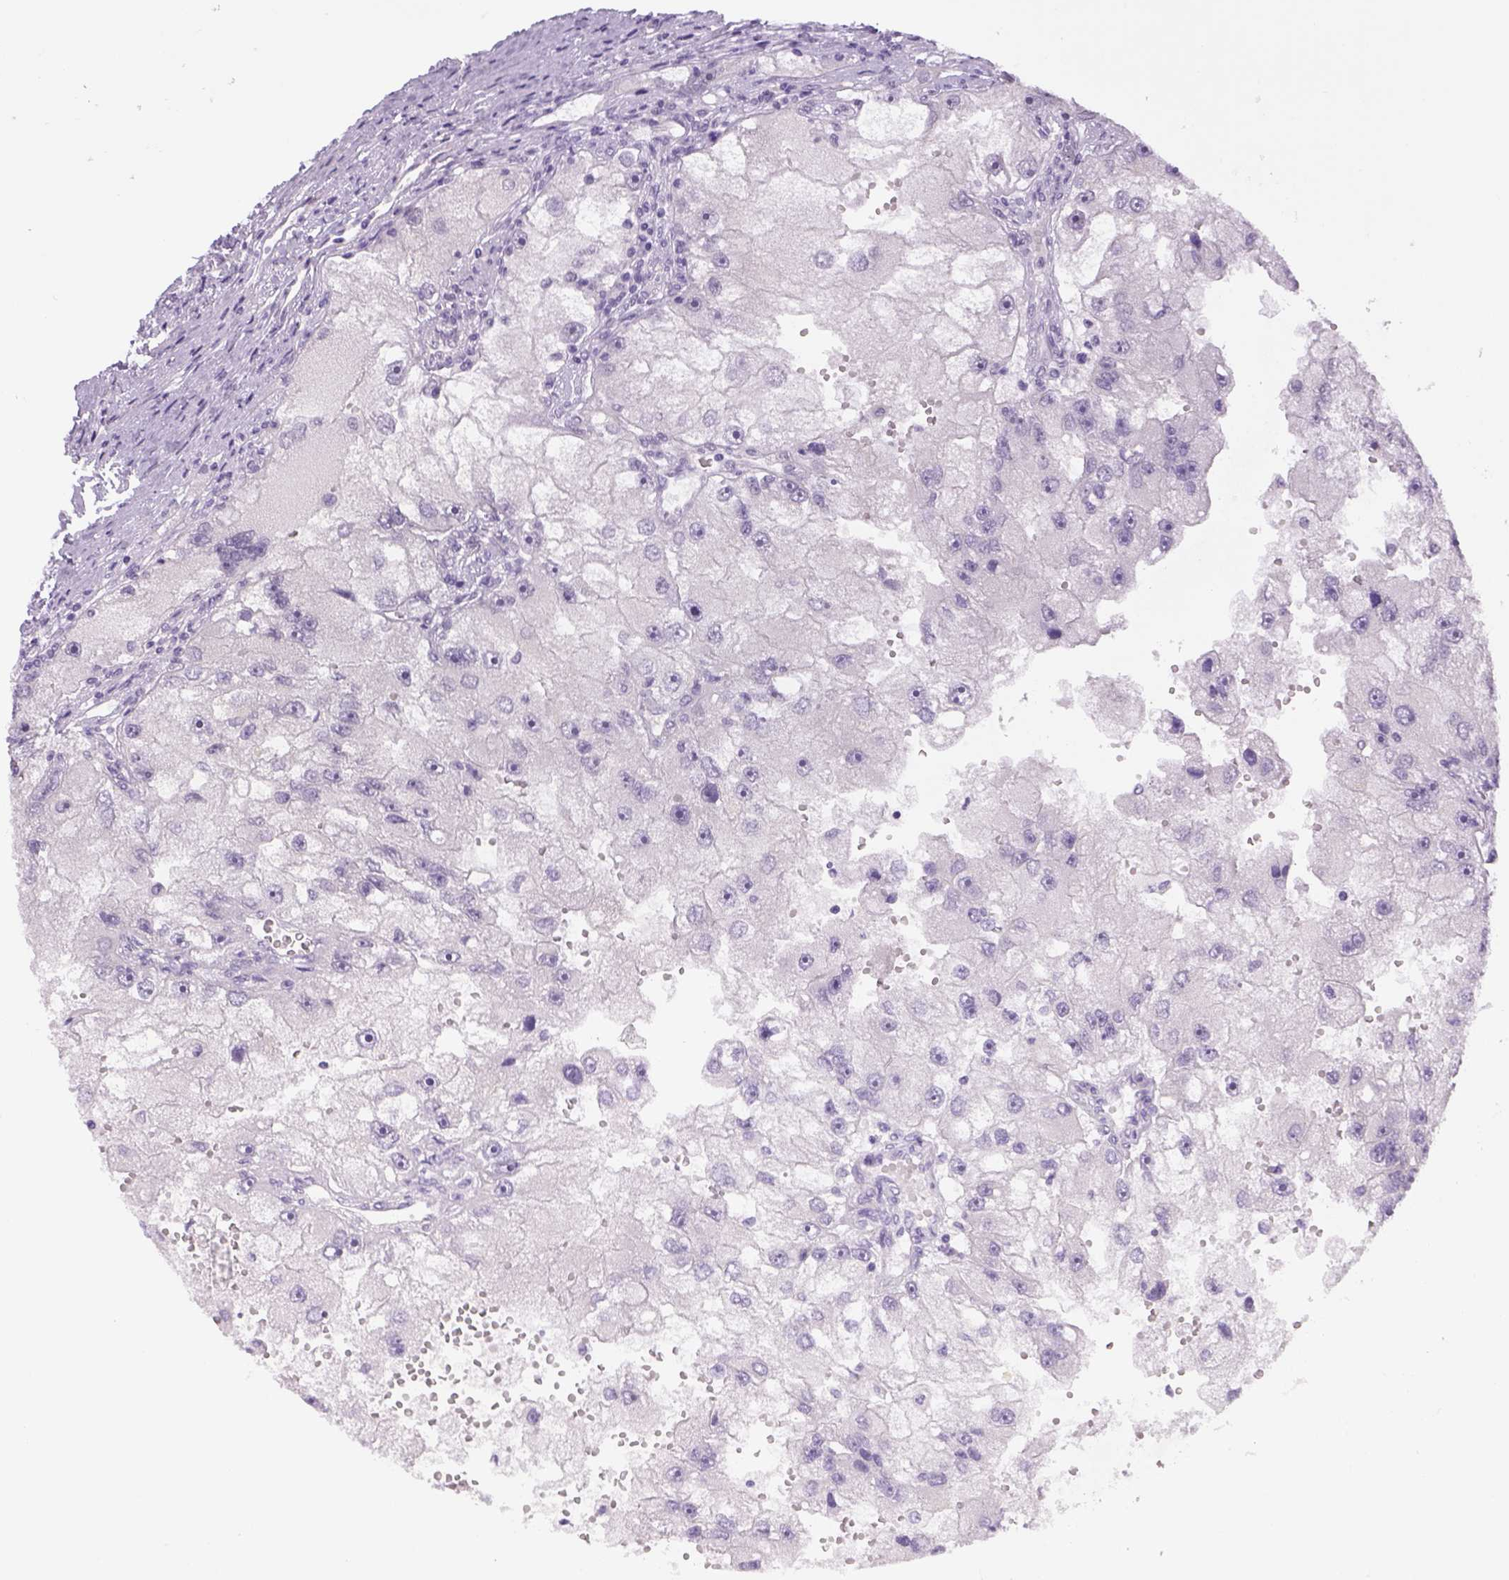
{"staining": {"intensity": "negative", "quantity": "none", "location": "none"}, "tissue": "renal cancer", "cell_type": "Tumor cells", "image_type": "cancer", "snomed": [{"axis": "morphology", "description": "Adenocarcinoma, NOS"}, {"axis": "topography", "description": "Kidney"}], "caption": "DAB (3,3'-diaminobenzidine) immunohistochemical staining of renal adenocarcinoma displays no significant positivity in tumor cells. (Brightfield microscopy of DAB (3,3'-diaminobenzidine) IHC at high magnification).", "gene": "DBH", "patient": {"sex": "male", "age": 63}}